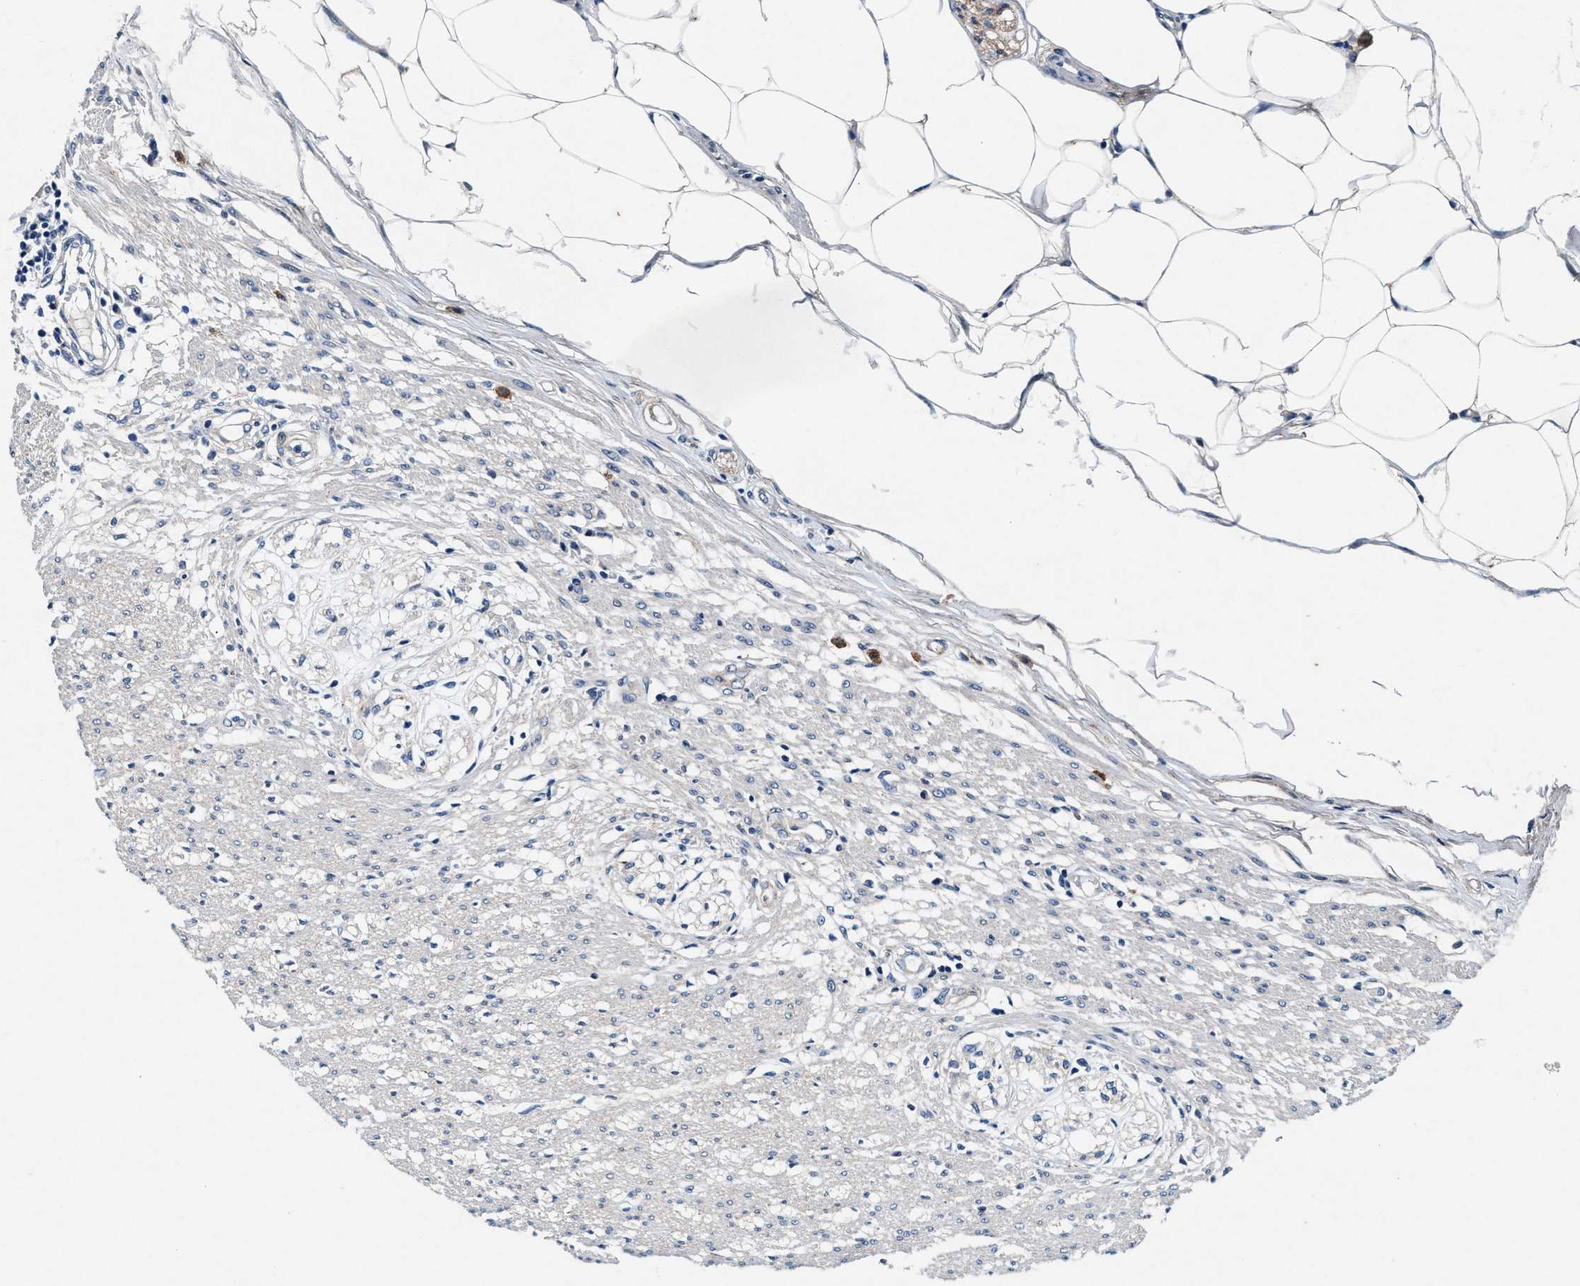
{"staining": {"intensity": "negative", "quantity": "none", "location": "none"}, "tissue": "smooth muscle", "cell_type": "Smooth muscle cells", "image_type": "normal", "snomed": [{"axis": "morphology", "description": "Normal tissue, NOS"}, {"axis": "morphology", "description": "Adenocarcinoma, NOS"}, {"axis": "topography", "description": "Colon"}, {"axis": "topography", "description": "Peripheral nerve tissue"}], "caption": "Smooth muscle cells are negative for brown protein staining in unremarkable smooth muscle. (DAB (3,3'-diaminobenzidine) IHC, high magnification).", "gene": "SLC8A1", "patient": {"sex": "male", "age": 14}}